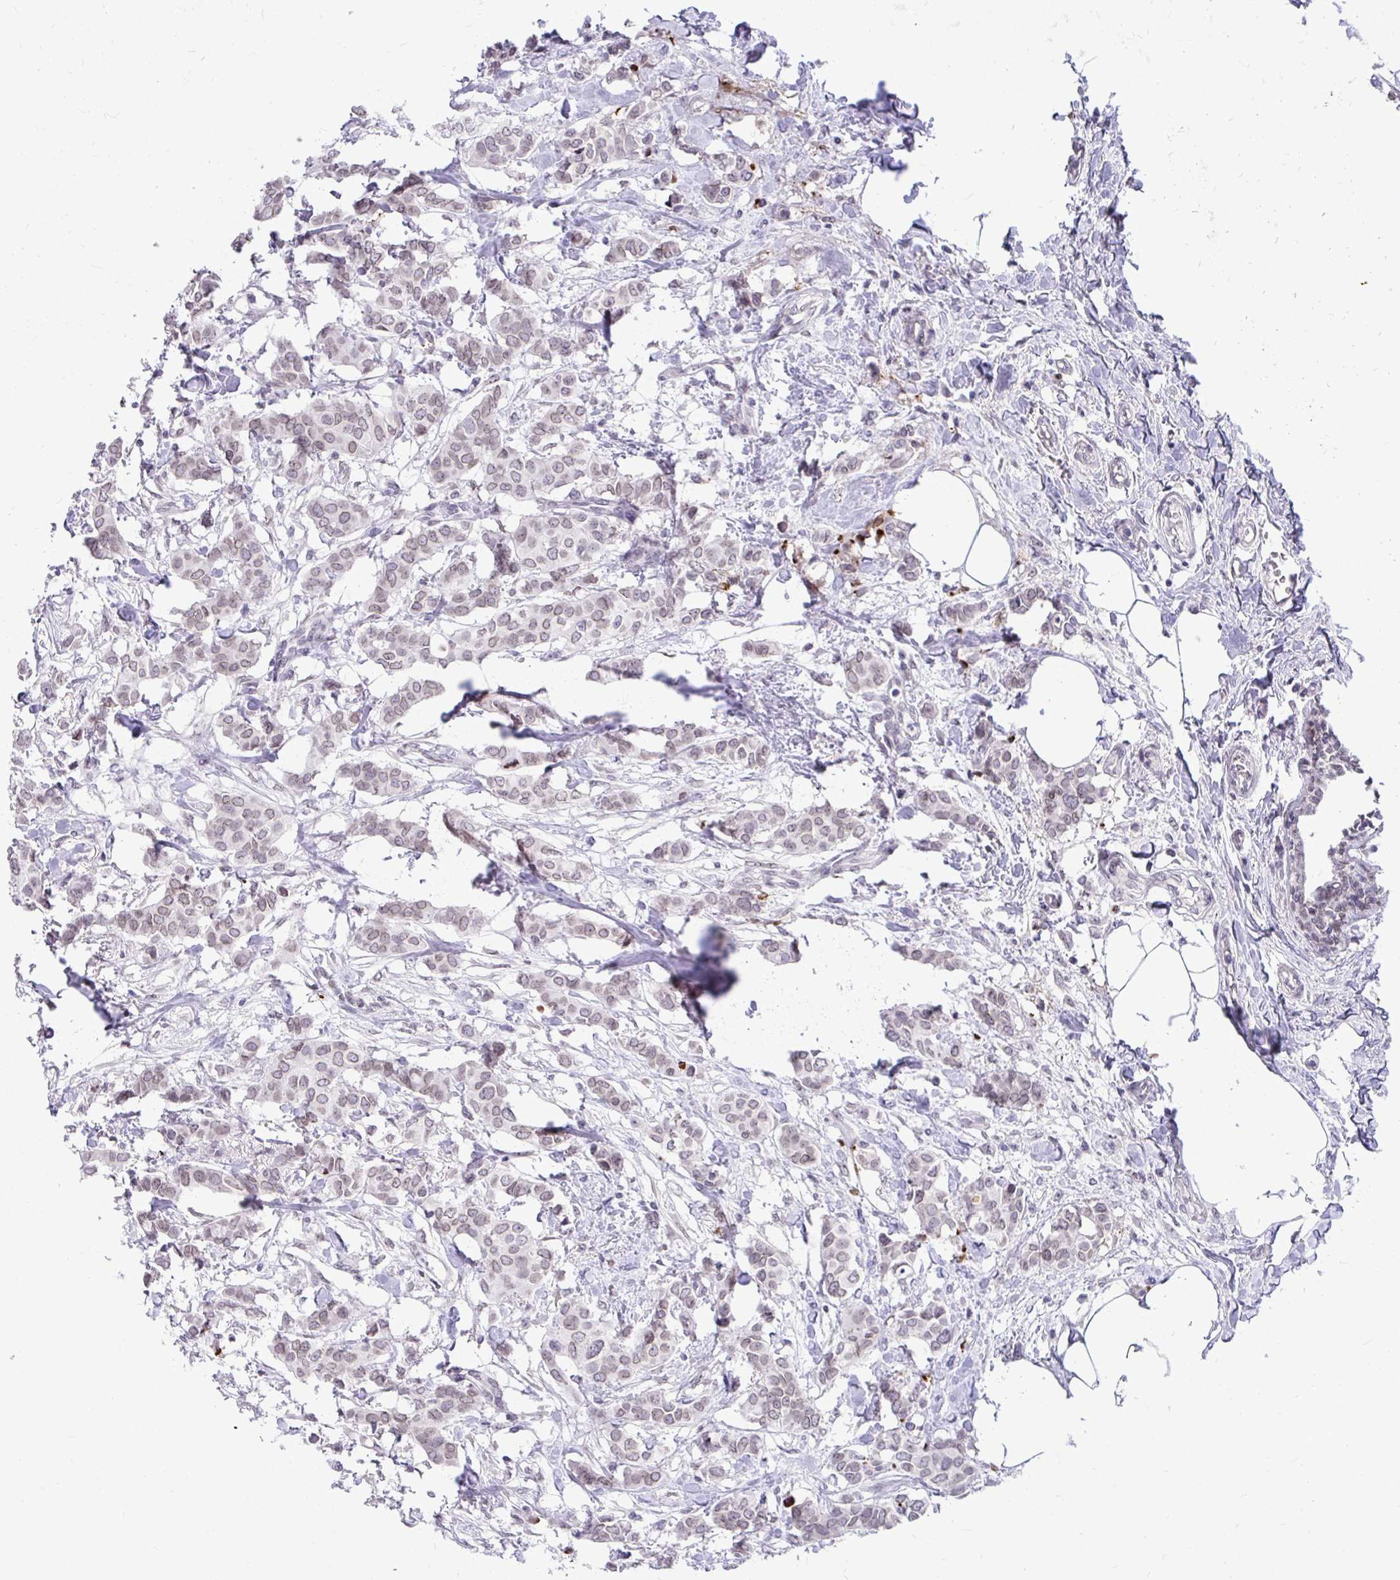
{"staining": {"intensity": "weak", "quantity": ">75%", "location": "cytoplasmic/membranous,nuclear"}, "tissue": "breast cancer", "cell_type": "Tumor cells", "image_type": "cancer", "snomed": [{"axis": "morphology", "description": "Duct carcinoma"}, {"axis": "topography", "description": "Breast"}], "caption": "IHC staining of breast intraductal carcinoma, which exhibits low levels of weak cytoplasmic/membranous and nuclear expression in approximately >75% of tumor cells indicating weak cytoplasmic/membranous and nuclear protein expression. The staining was performed using DAB (brown) for protein detection and nuclei were counterstained in hematoxylin (blue).", "gene": "BANF1", "patient": {"sex": "female", "age": 62}}